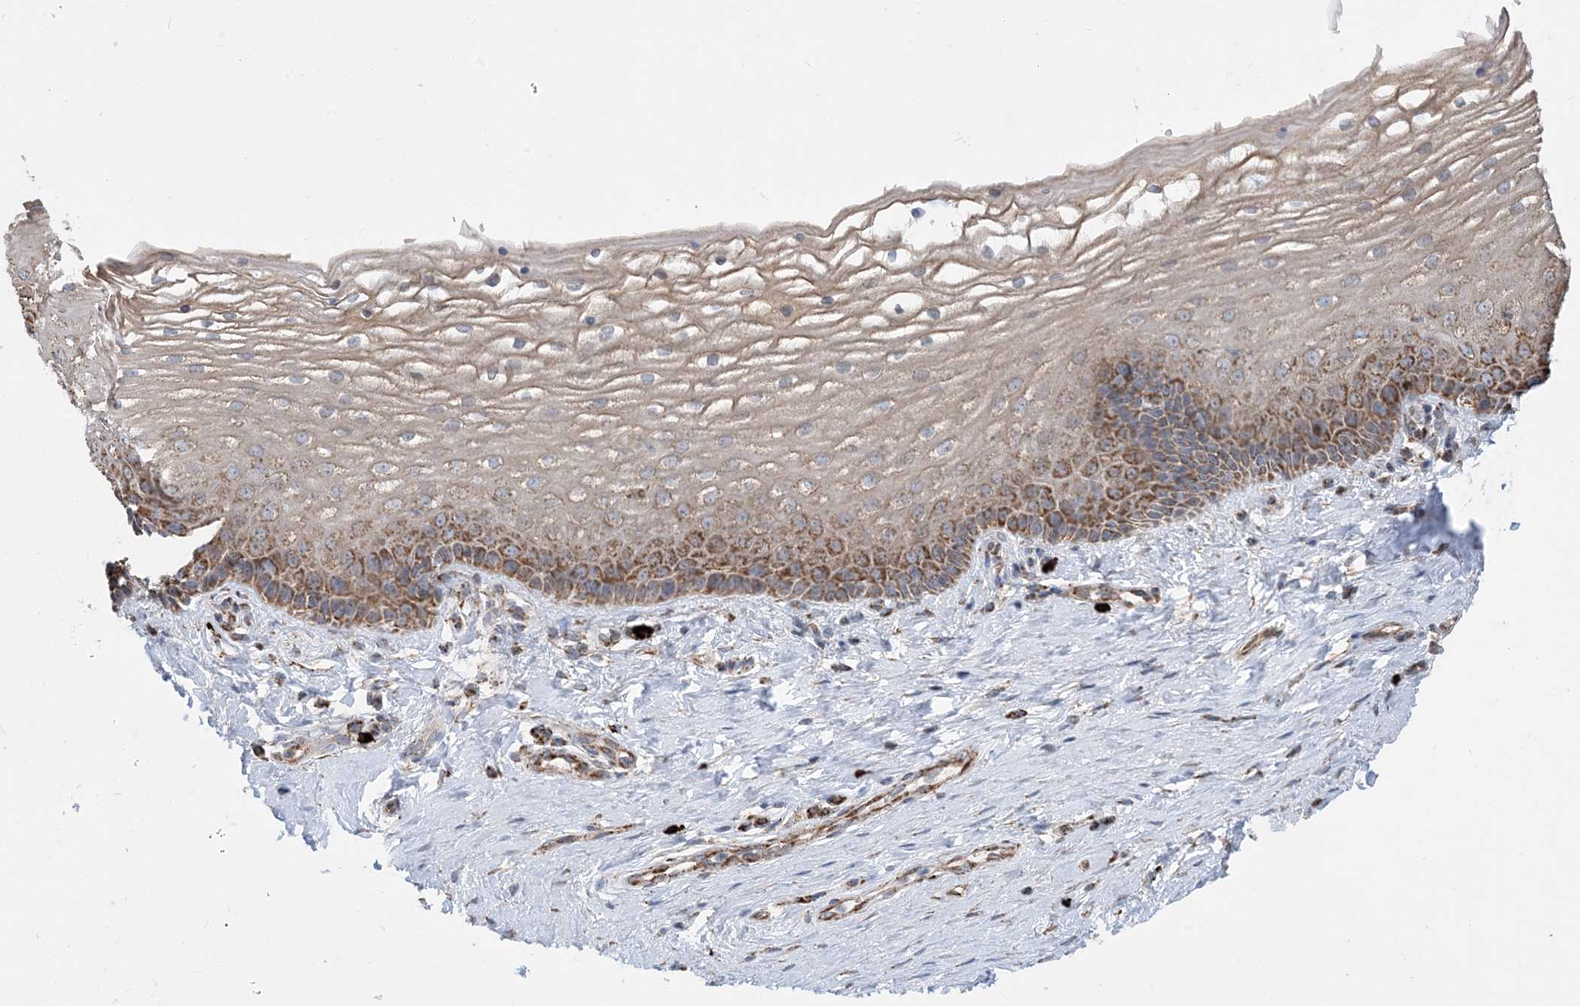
{"staining": {"intensity": "moderate", "quantity": ">75%", "location": "cytoplasmic/membranous"}, "tissue": "vagina", "cell_type": "Squamous epithelial cells", "image_type": "normal", "snomed": [{"axis": "morphology", "description": "Normal tissue, NOS"}, {"axis": "topography", "description": "Vagina"}], "caption": "This photomicrograph shows benign vagina stained with immunohistochemistry to label a protein in brown. The cytoplasmic/membranous of squamous epithelial cells show moderate positivity for the protein. Nuclei are counter-stained blue.", "gene": "PCDHGA1", "patient": {"sex": "female", "age": 46}}